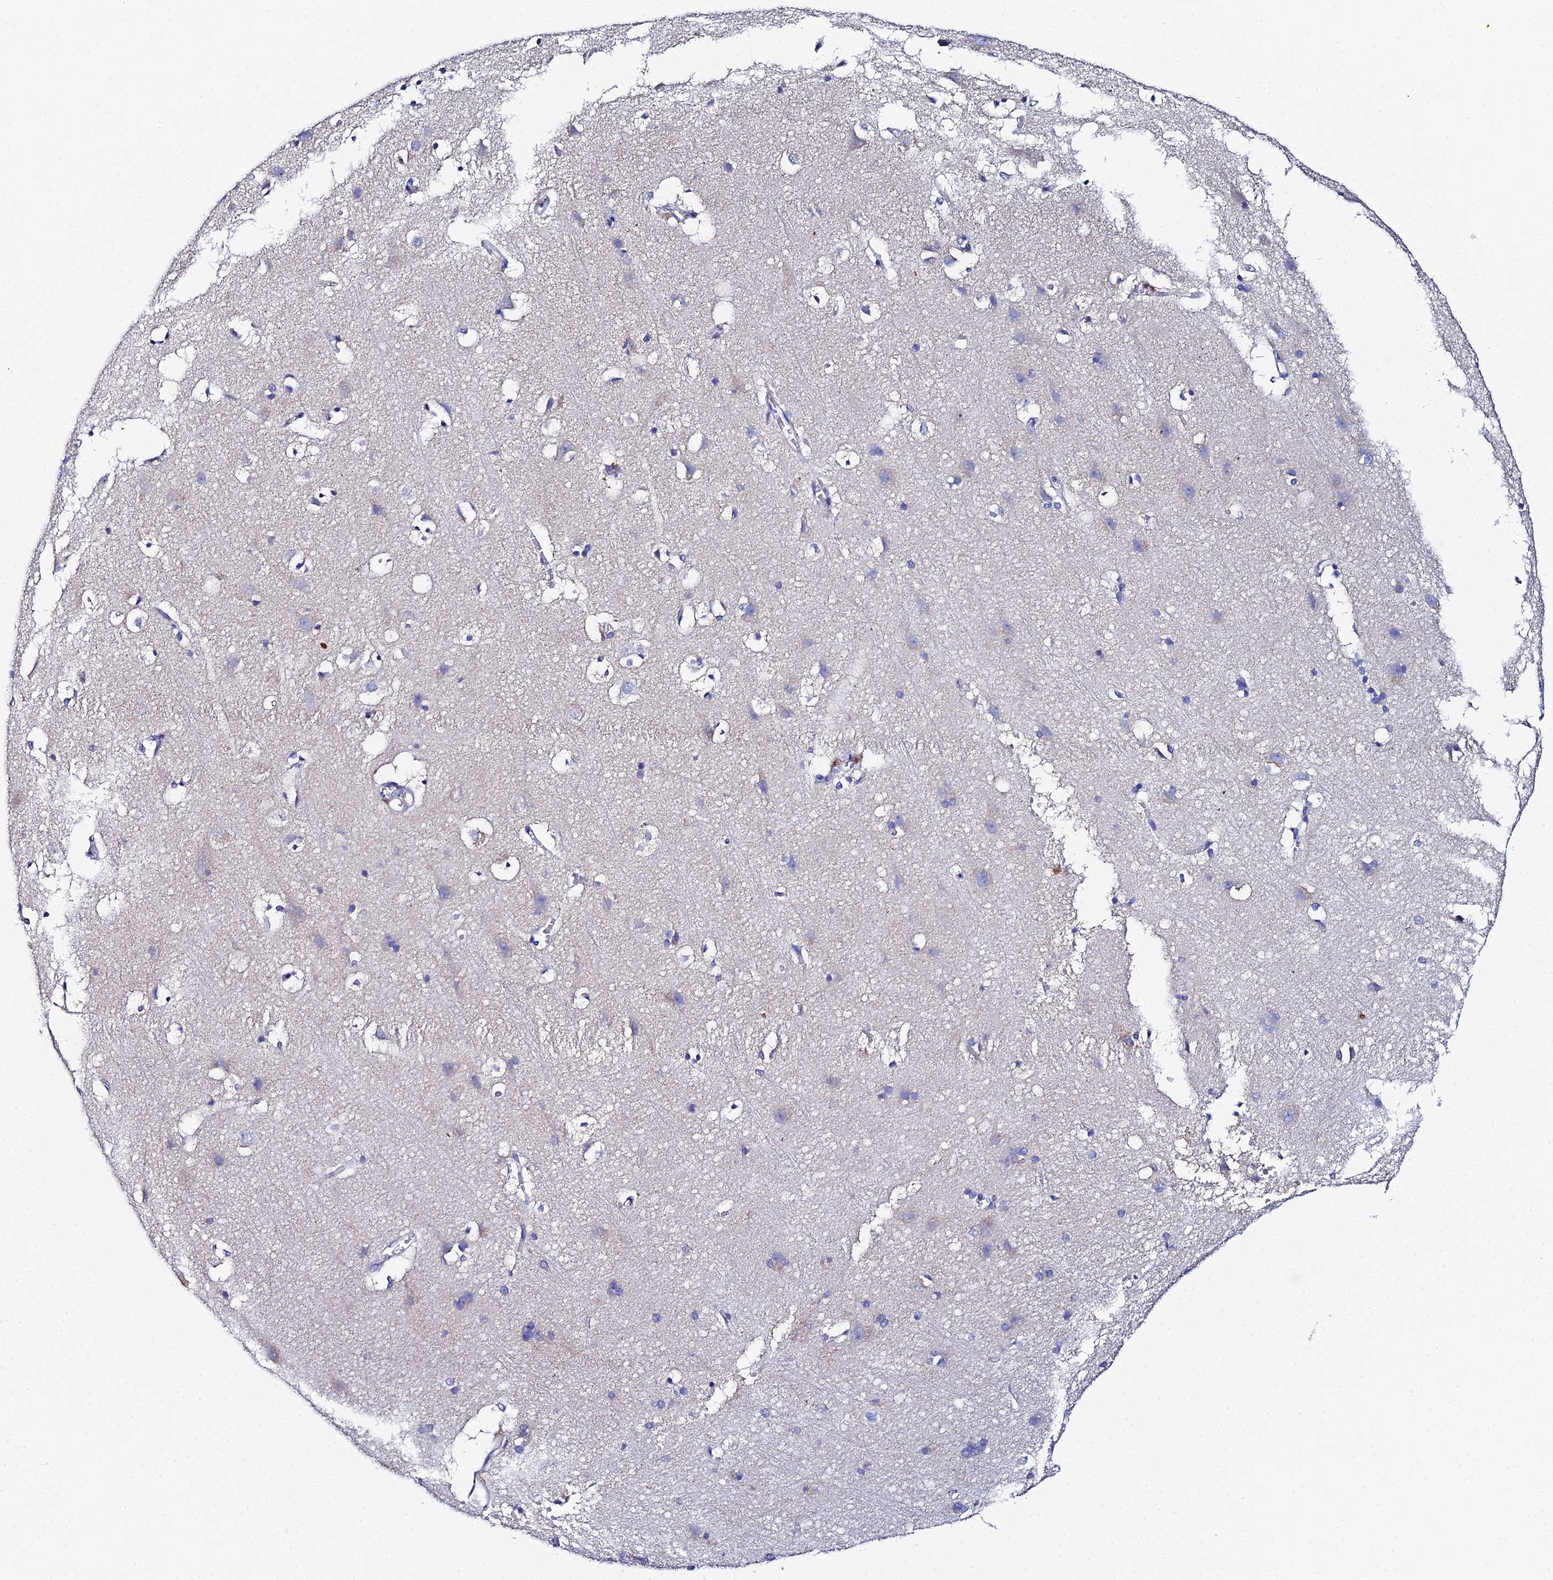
{"staining": {"intensity": "negative", "quantity": "none", "location": "none"}, "tissue": "cerebral cortex", "cell_type": "Endothelial cells", "image_type": "normal", "snomed": [{"axis": "morphology", "description": "Normal tissue, NOS"}, {"axis": "topography", "description": "Cerebral cortex"}], "caption": "IHC photomicrograph of benign cerebral cortex: human cerebral cortex stained with DAB displays no significant protein positivity in endothelial cells. (DAB (3,3'-diaminobenzidine) immunohistochemistry (IHC), high magnification).", "gene": "UBE2L3", "patient": {"sex": "male", "age": 54}}